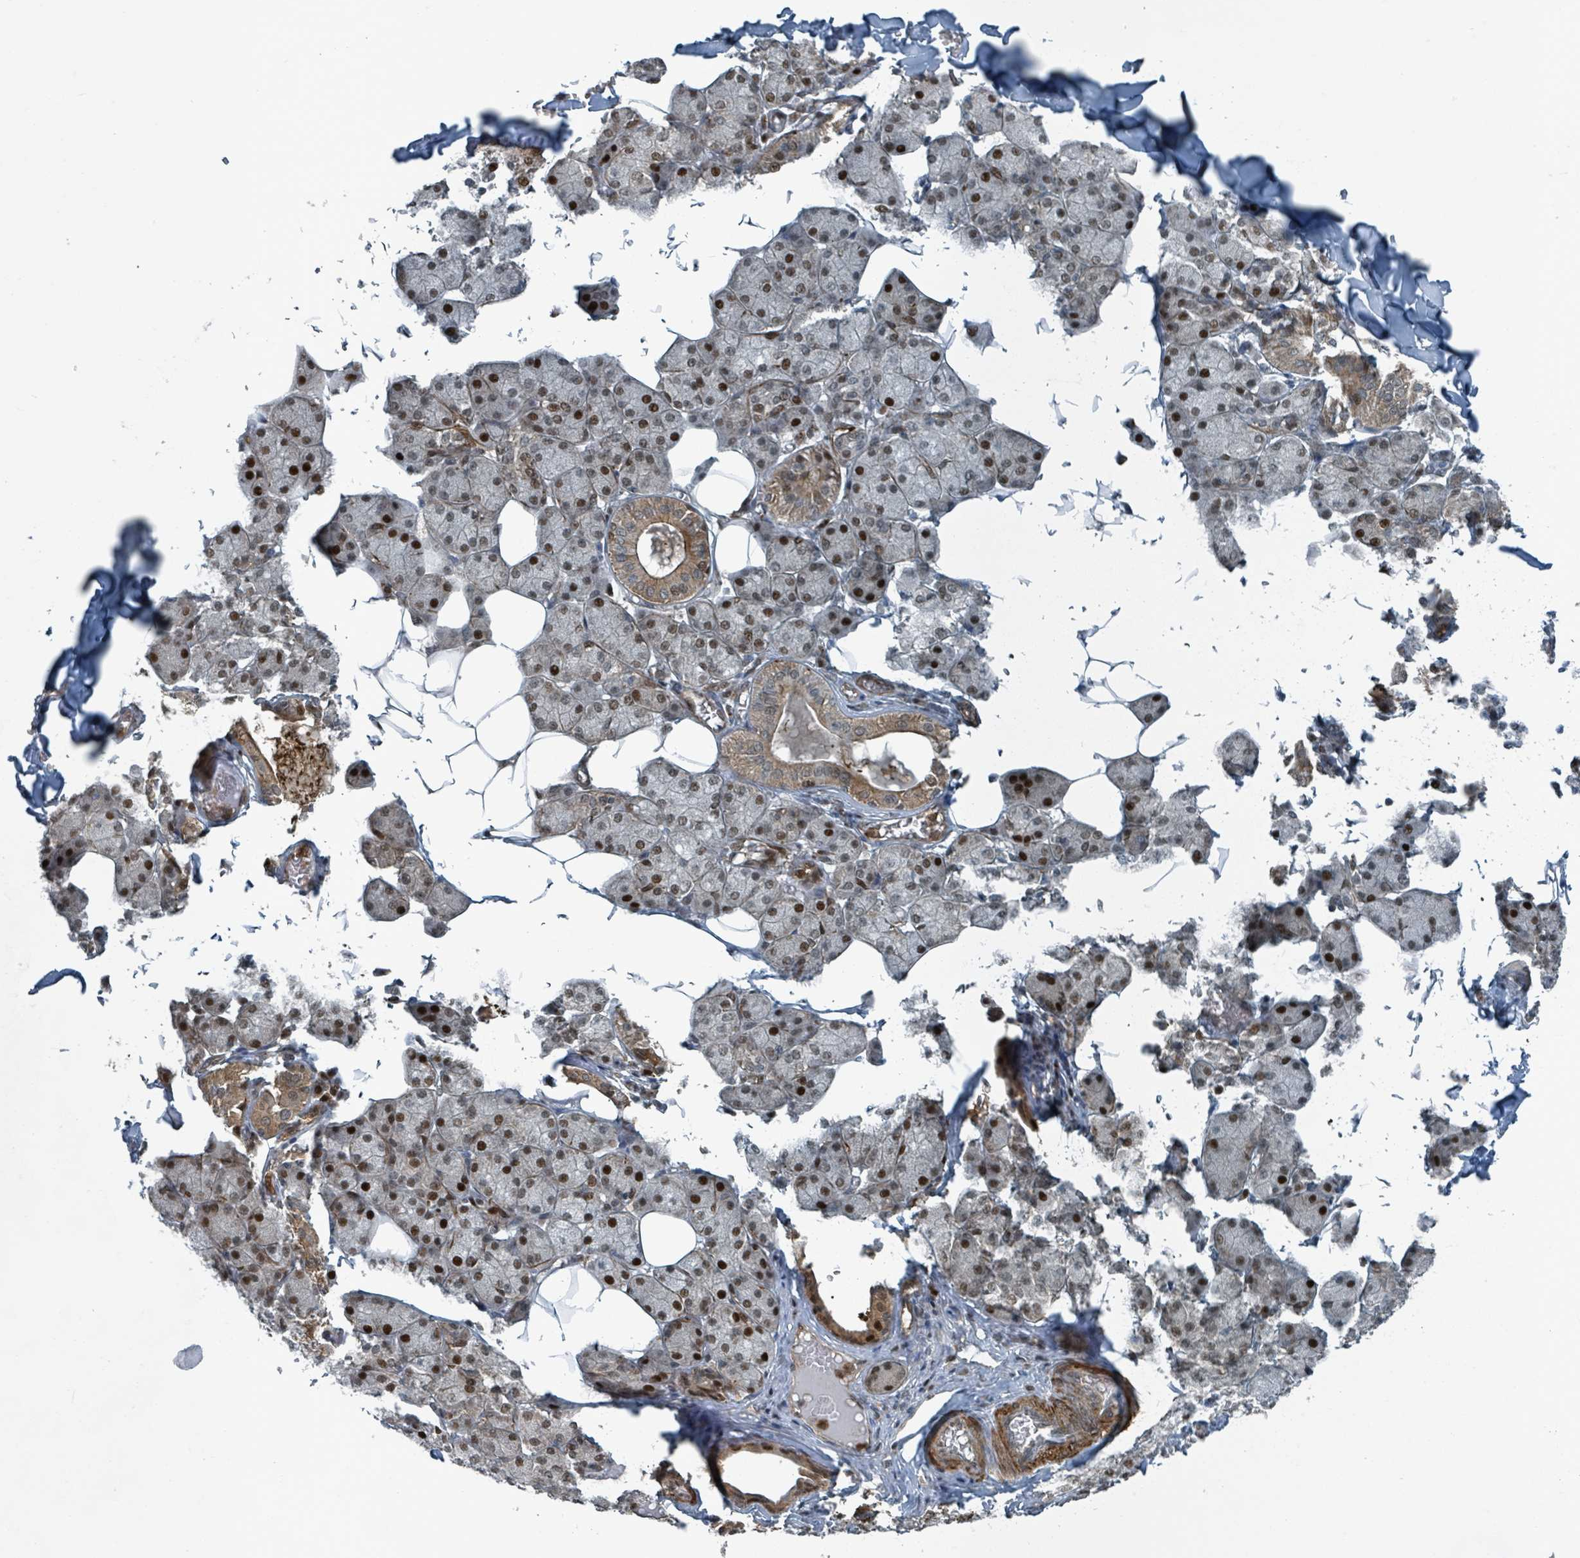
{"staining": {"intensity": "strong", "quantity": "25%-75%", "location": "cytoplasmic/membranous,nuclear"}, "tissue": "salivary gland", "cell_type": "Glandular cells", "image_type": "normal", "snomed": [{"axis": "morphology", "description": "Normal tissue, NOS"}, {"axis": "topography", "description": "Salivary gland"}], "caption": "Immunohistochemical staining of benign salivary gland demonstrates 25%-75% levels of strong cytoplasmic/membranous,nuclear protein expression in approximately 25%-75% of glandular cells. The staining was performed using DAB to visualize the protein expression in brown, while the nuclei were stained in blue with hematoxylin (Magnification: 20x).", "gene": "RHPN2", "patient": {"sex": "female", "age": 33}}